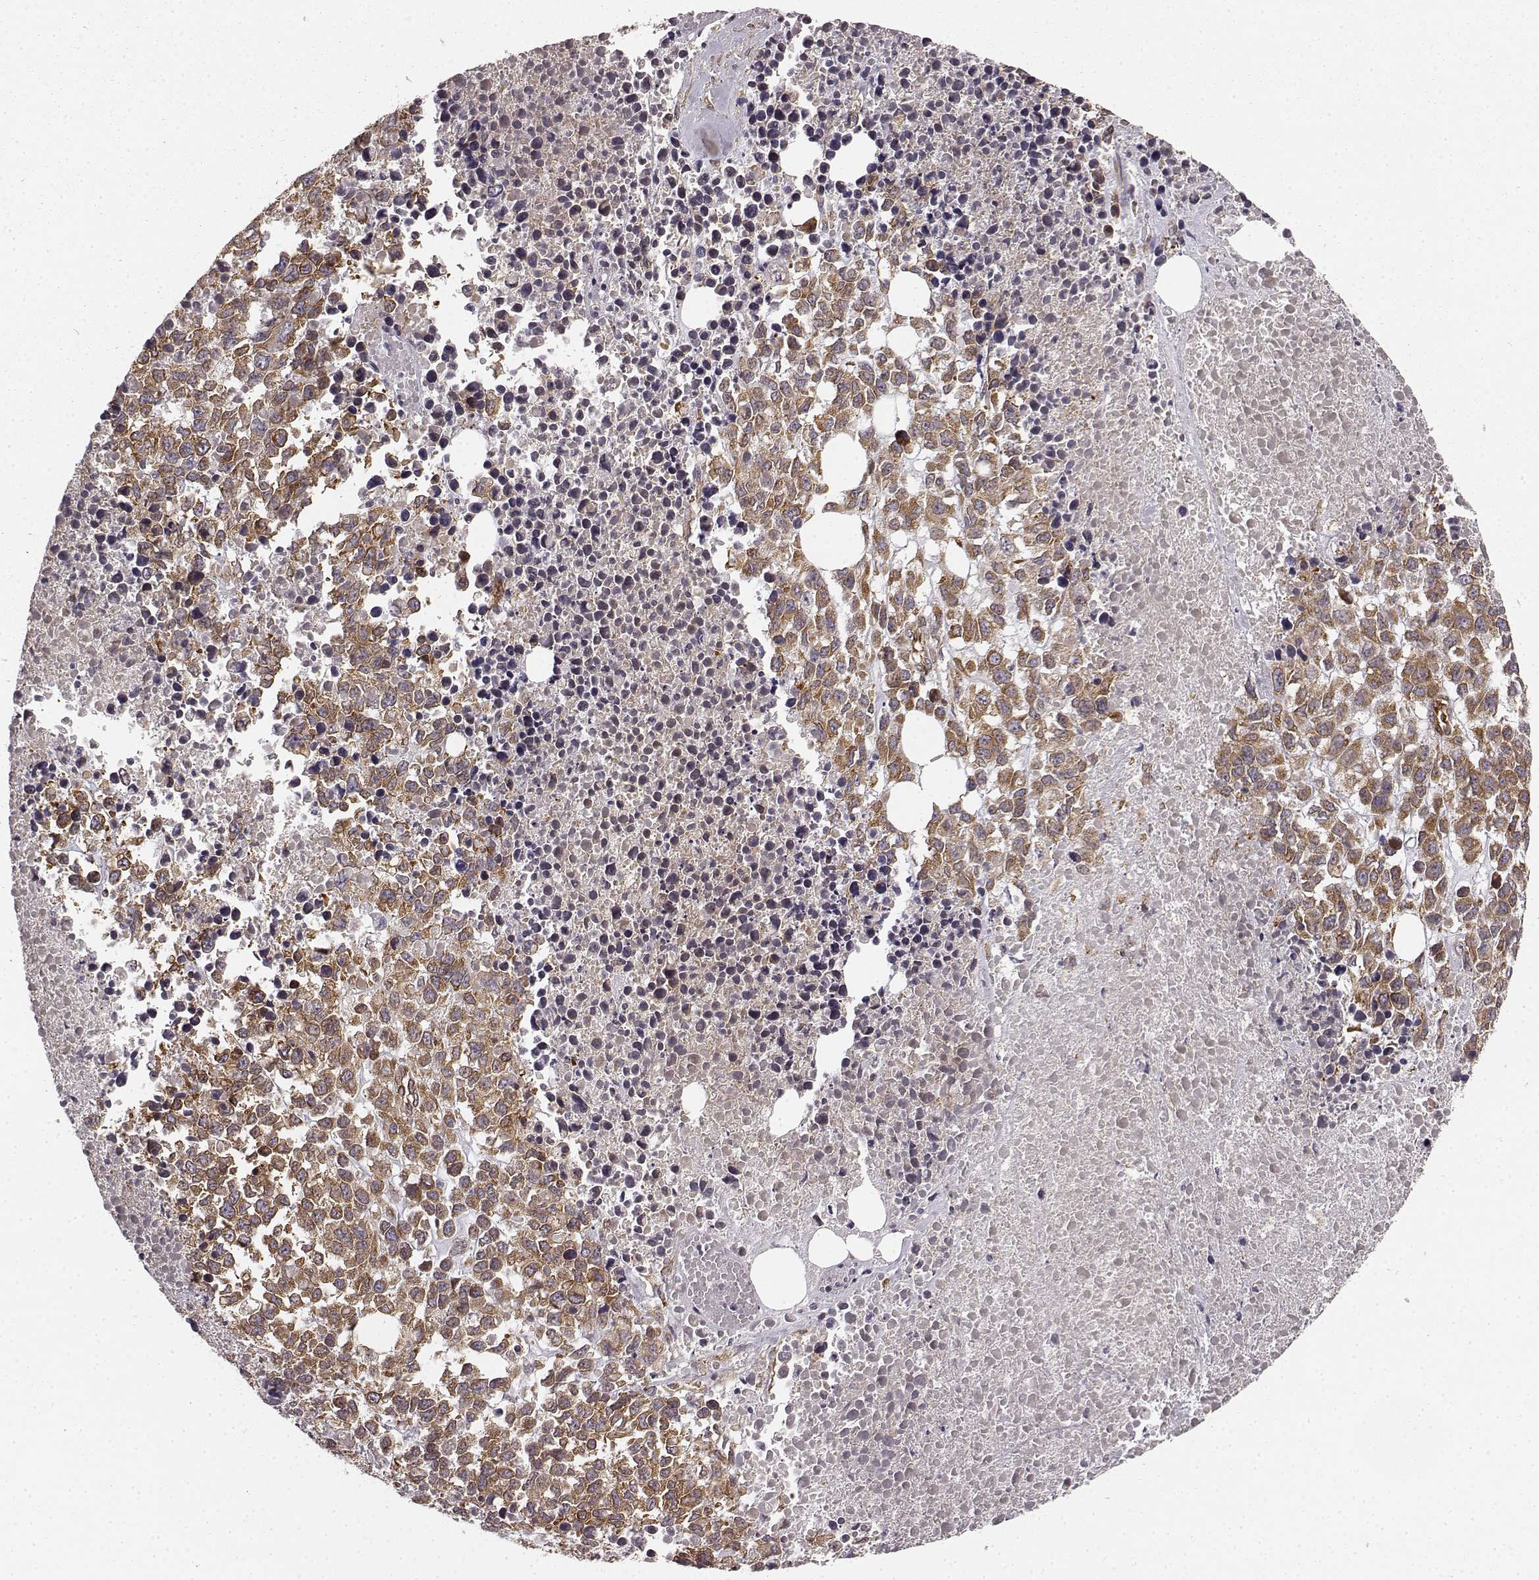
{"staining": {"intensity": "strong", "quantity": "<25%", "location": "cytoplasmic/membranous"}, "tissue": "melanoma", "cell_type": "Tumor cells", "image_type": "cancer", "snomed": [{"axis": "morphology", "description": "Malignant melanoma, Metastatic site"}, {"axis": "topography", "description": "Skin"}], "caption": "This is an image of IHC staining of melanoma, which shows strong staining in the cytoplasmic/membranous of tumor cells.", "gene": "TMEM14A", "patient": {"sex": "male", "age": 84}}